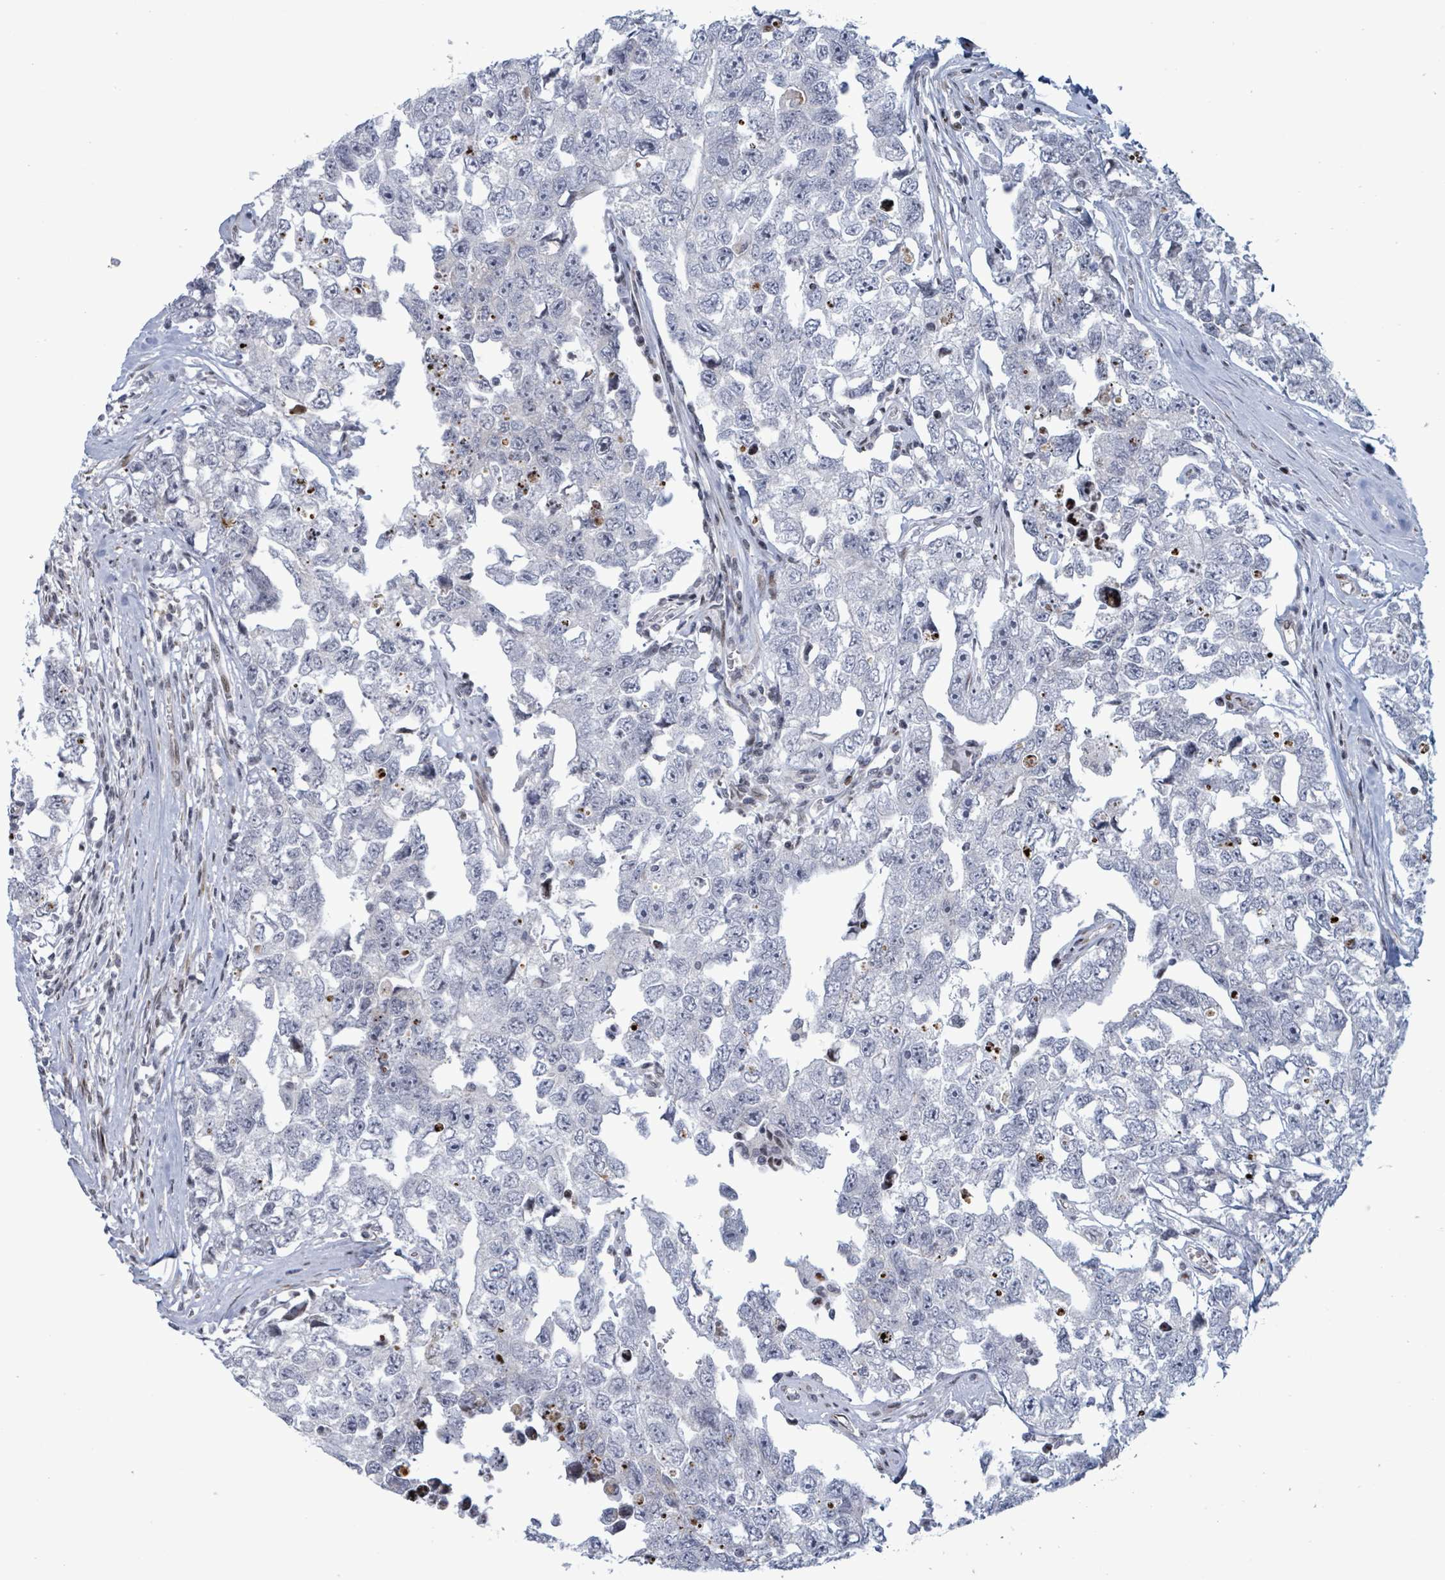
{"staining": {"intensity": "negative", "quantity": "none", "location": "none"}, "tissue": "testis cancer", "cell_type": "Tumor cells", "image_type": "cancer", "snomed": [{"axis": "morphology", "description": "Carcinoma, Embryonal, NOS"}, {"axis": "topography", "description": "Testis"}], "caption": "There is no significant staining in tumor cells of embryonal carcinoma (testis). Nuclei are stained in blue.", "gene": "FNDC4", "patient": {"sex": "male", "age": 22}}